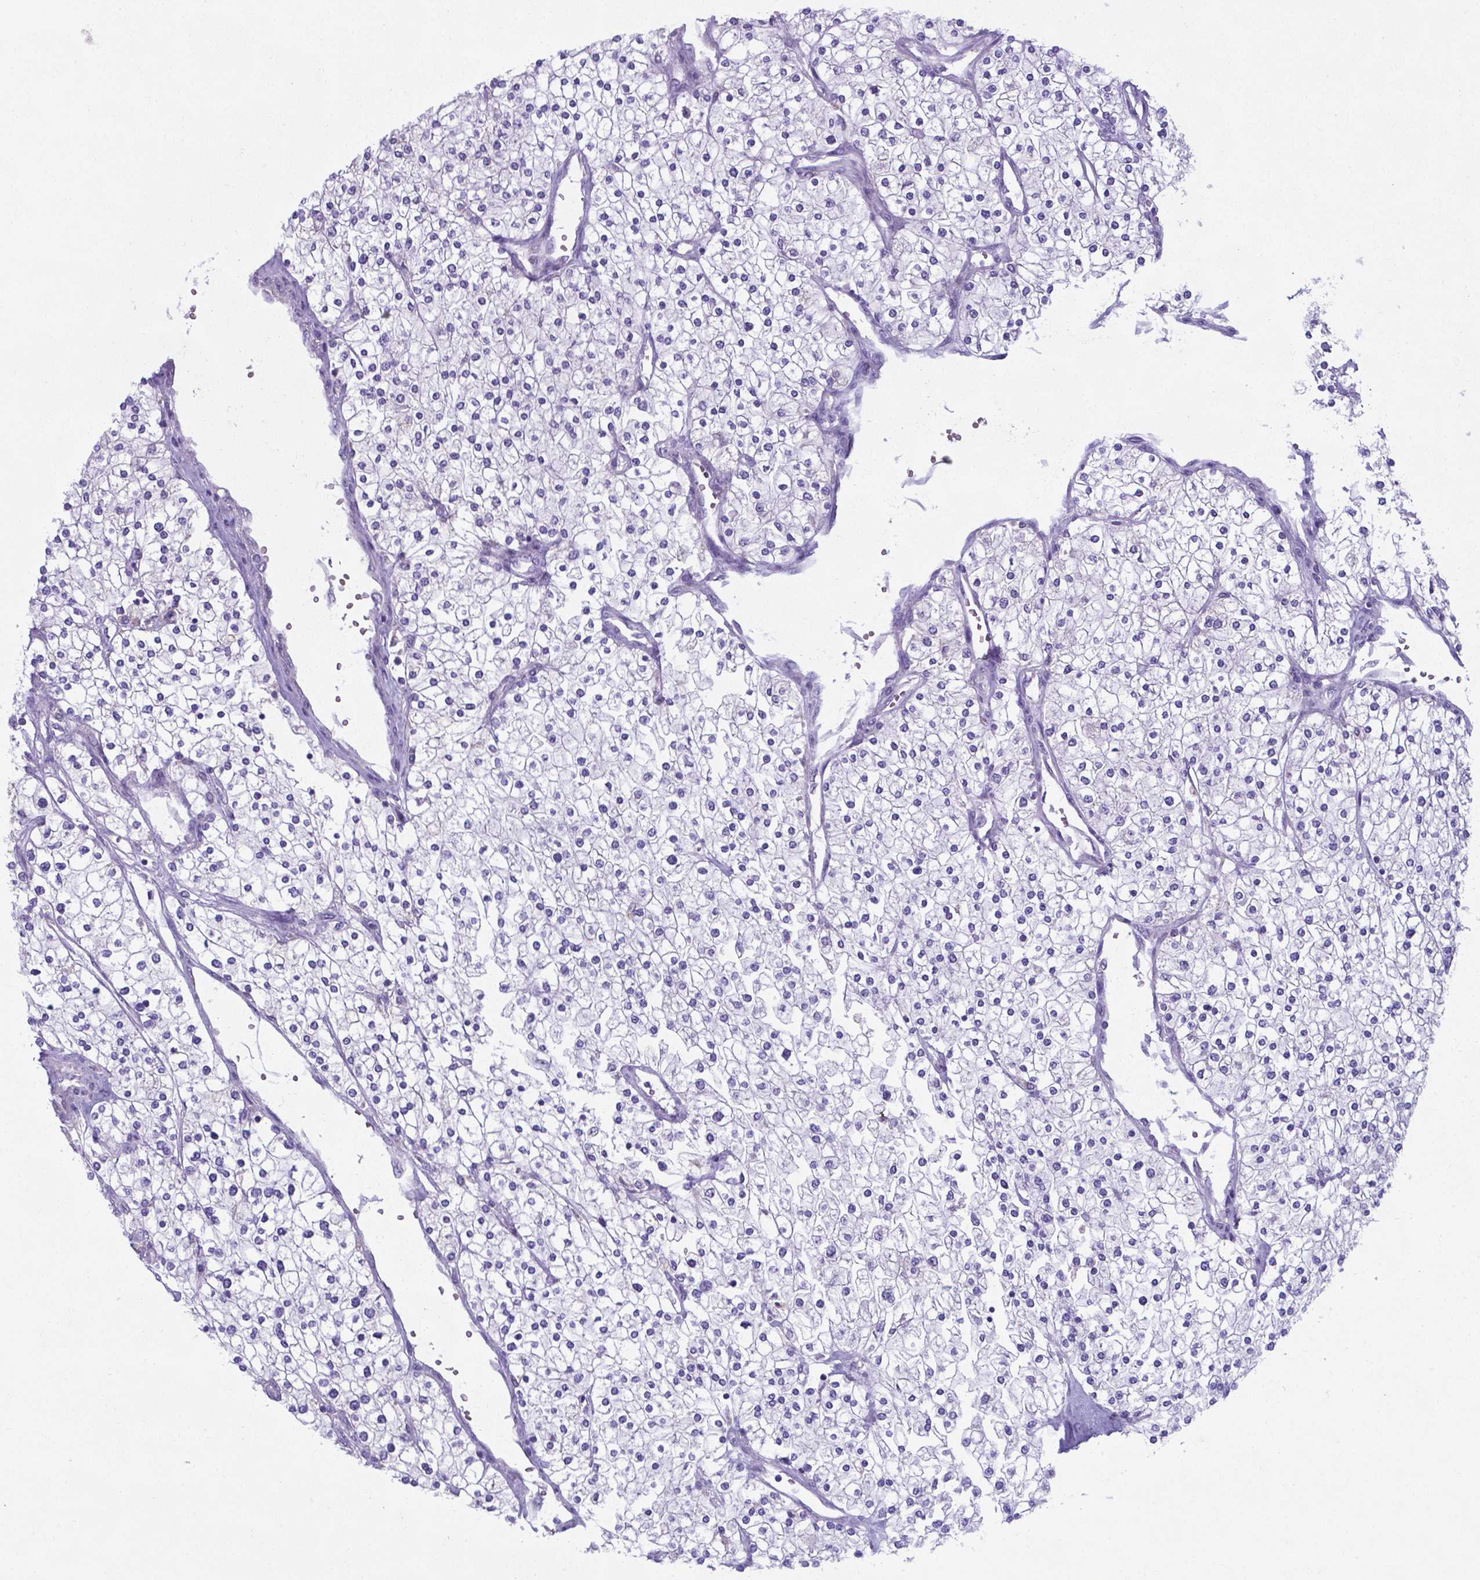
{"staining": {"intensity": "negative", "quantity": "none", "location": "none"}, "tissue": "renal cancer", "cell_type": "Tumor cells", "image_type": "cancer", "snomed": [{"axis": "morphology", "description": "Adenocarcinoma, NOS"}, {"axis": "topography", "description": "Kidney"}], "caption": "Micrograph shows no significant protein positivity in tumor cells of adenocarcinoma (renal). (Stains: DAB IHC with hematoxylin counter stain, Microscopy: brightfield microscopy at high magnification).", "gene": "AP5B1", "patient": {"sex": "male", "age": 80}}